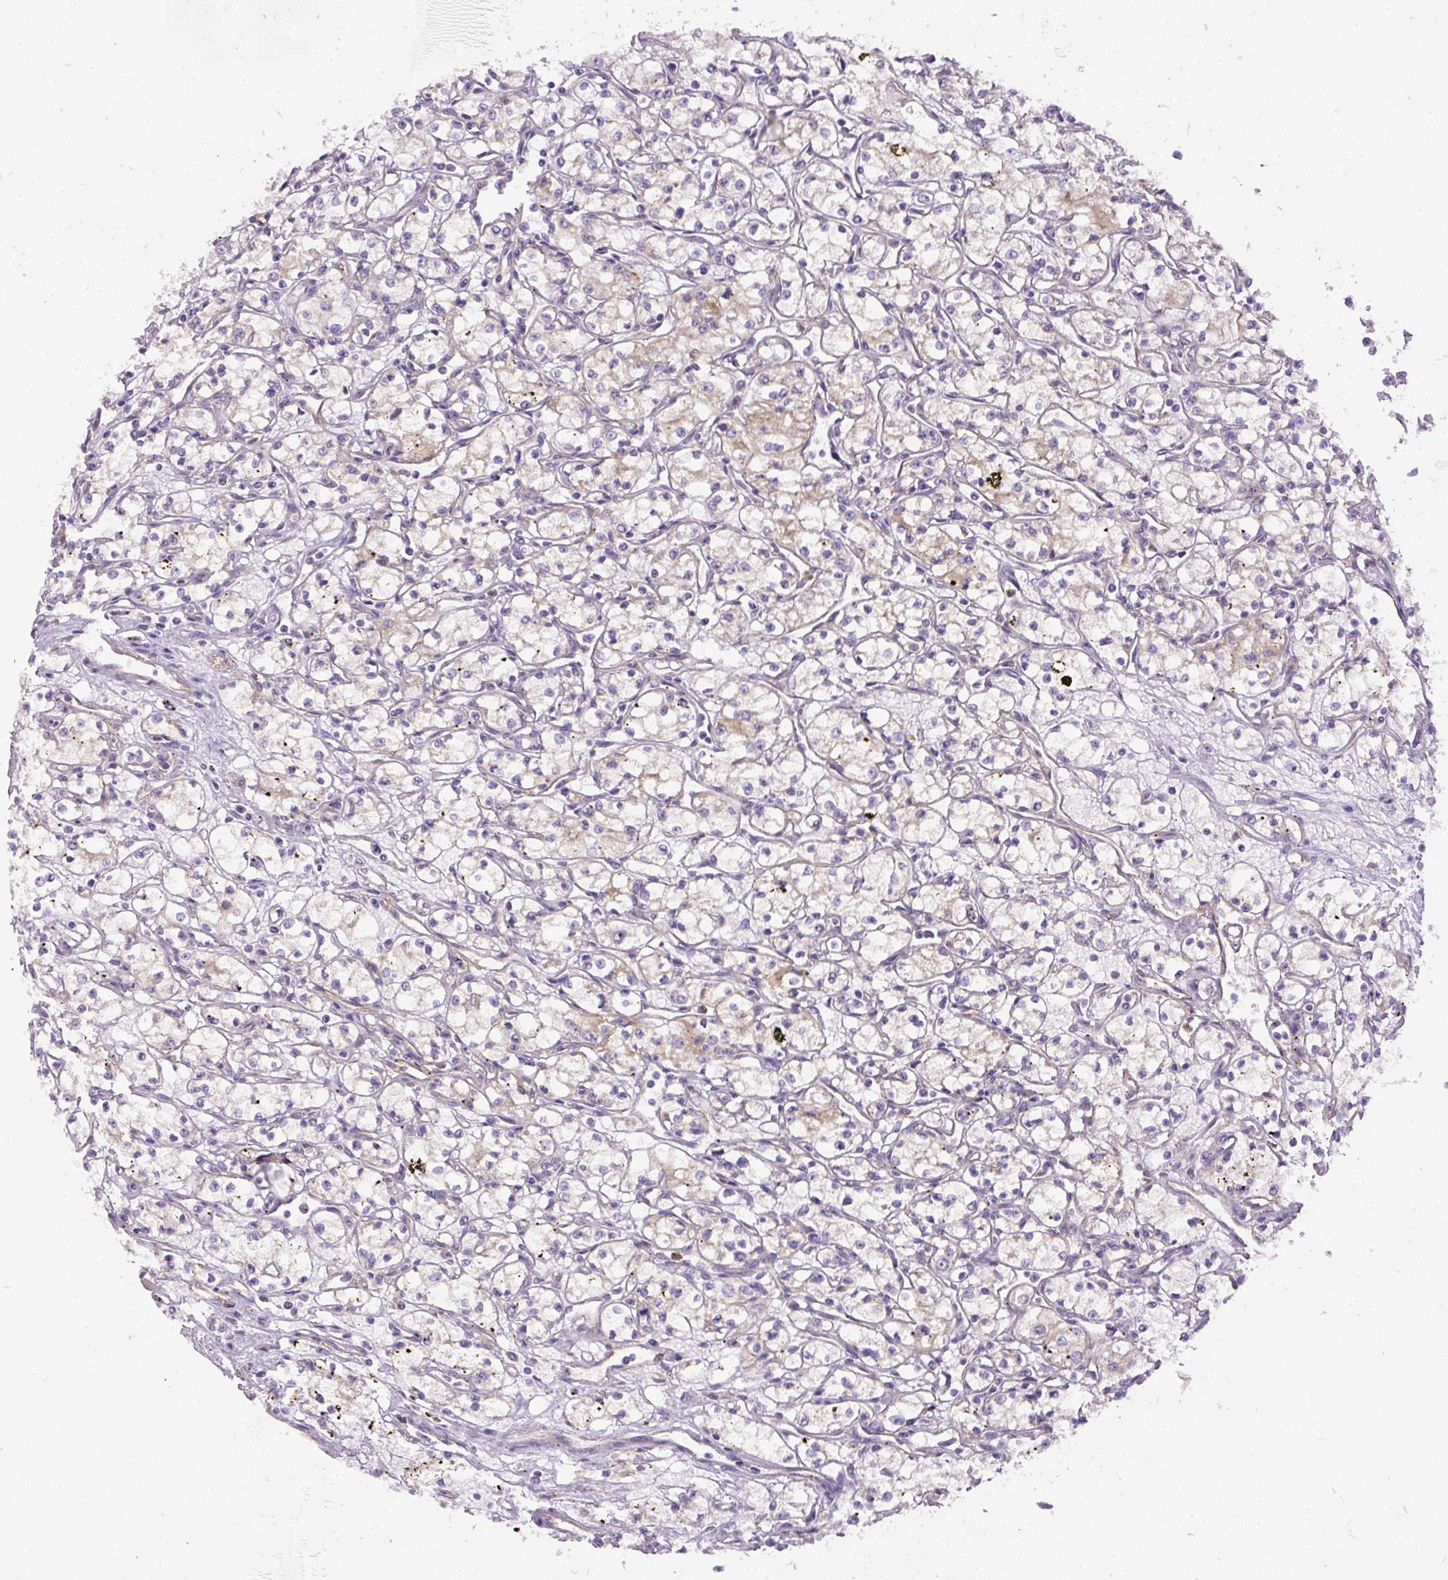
{"staining": {"intensity": "weak", "quantity": "<25%", "location": "cytoplasmic/membranous"}, "tissue": "renal cancer", "cell_type": "Tumor cells", "image_type": "cancer", "snomed": [{"axis": "morphology", "description": "Adenocarcinoma, NOS"}, {"axis": "topography", "description": "Kidney"}], "caption": "This is an immunohistochemistry (IHC) histopathology image of human renal adenocarcinoma. There is no positivity in tumor cells.", "gene": "DAPK1", "patient": {"sex": "male", "age": 59}}